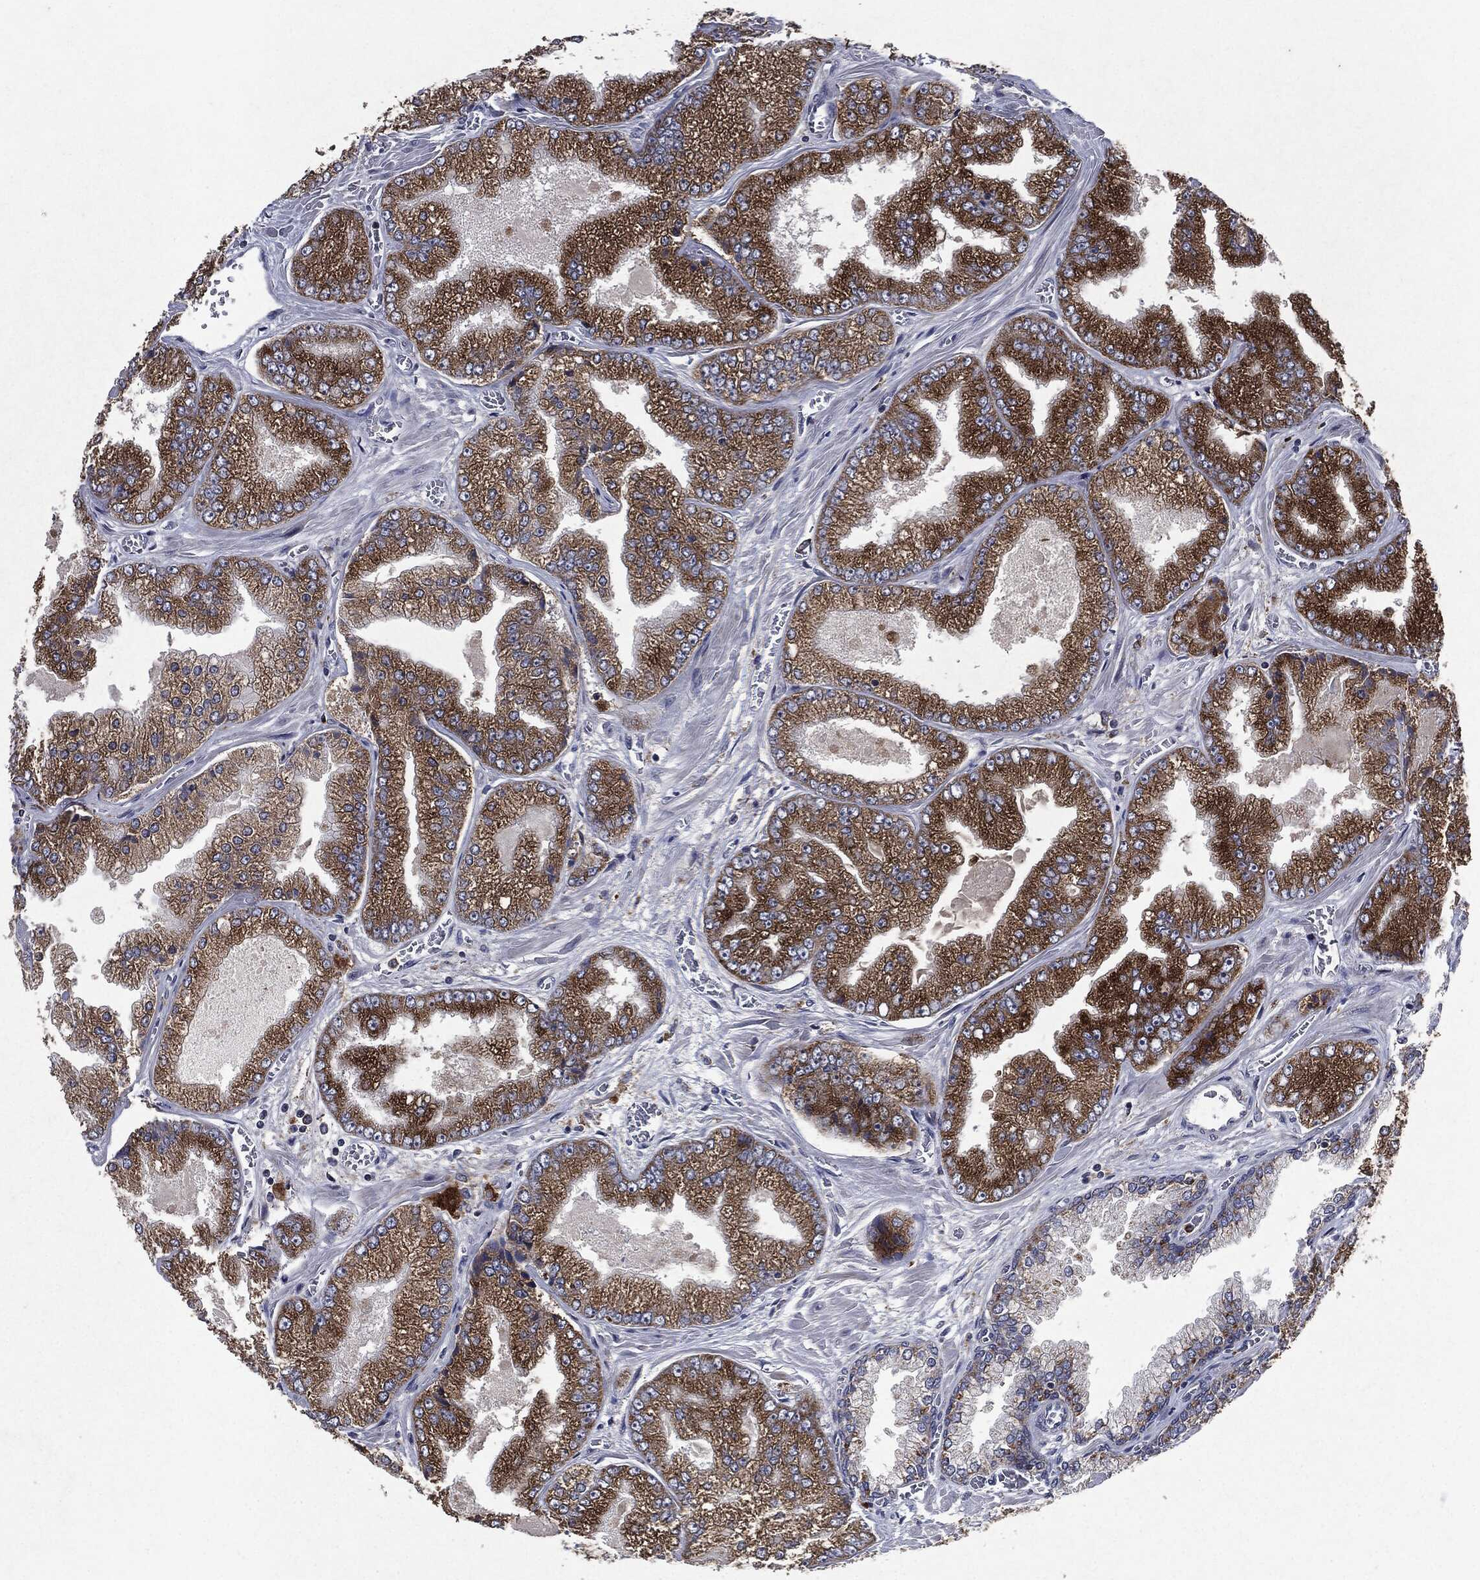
{"staining": {"intensity": "strong", "quantity": ">75%", "location": "cytoplasmic/membranous"}, "tissue": "prostate cancer", "cell_type": "Tumor cells", "image_type": "cancer", "snomed": [{"axis": "morphology", "description": "Adenocarcinoma, Low grade"}, {"axis": "topography", "description": "Prostate"}], "caption": "A high amount of strong cytoplasmic/membranous staining is present in about >75% of tumor cells in adenocarcinoma (low-grade) (prostate) tissue.", "gene": "SLC31A2", "patient": {"sex": "male", "age": 57}}